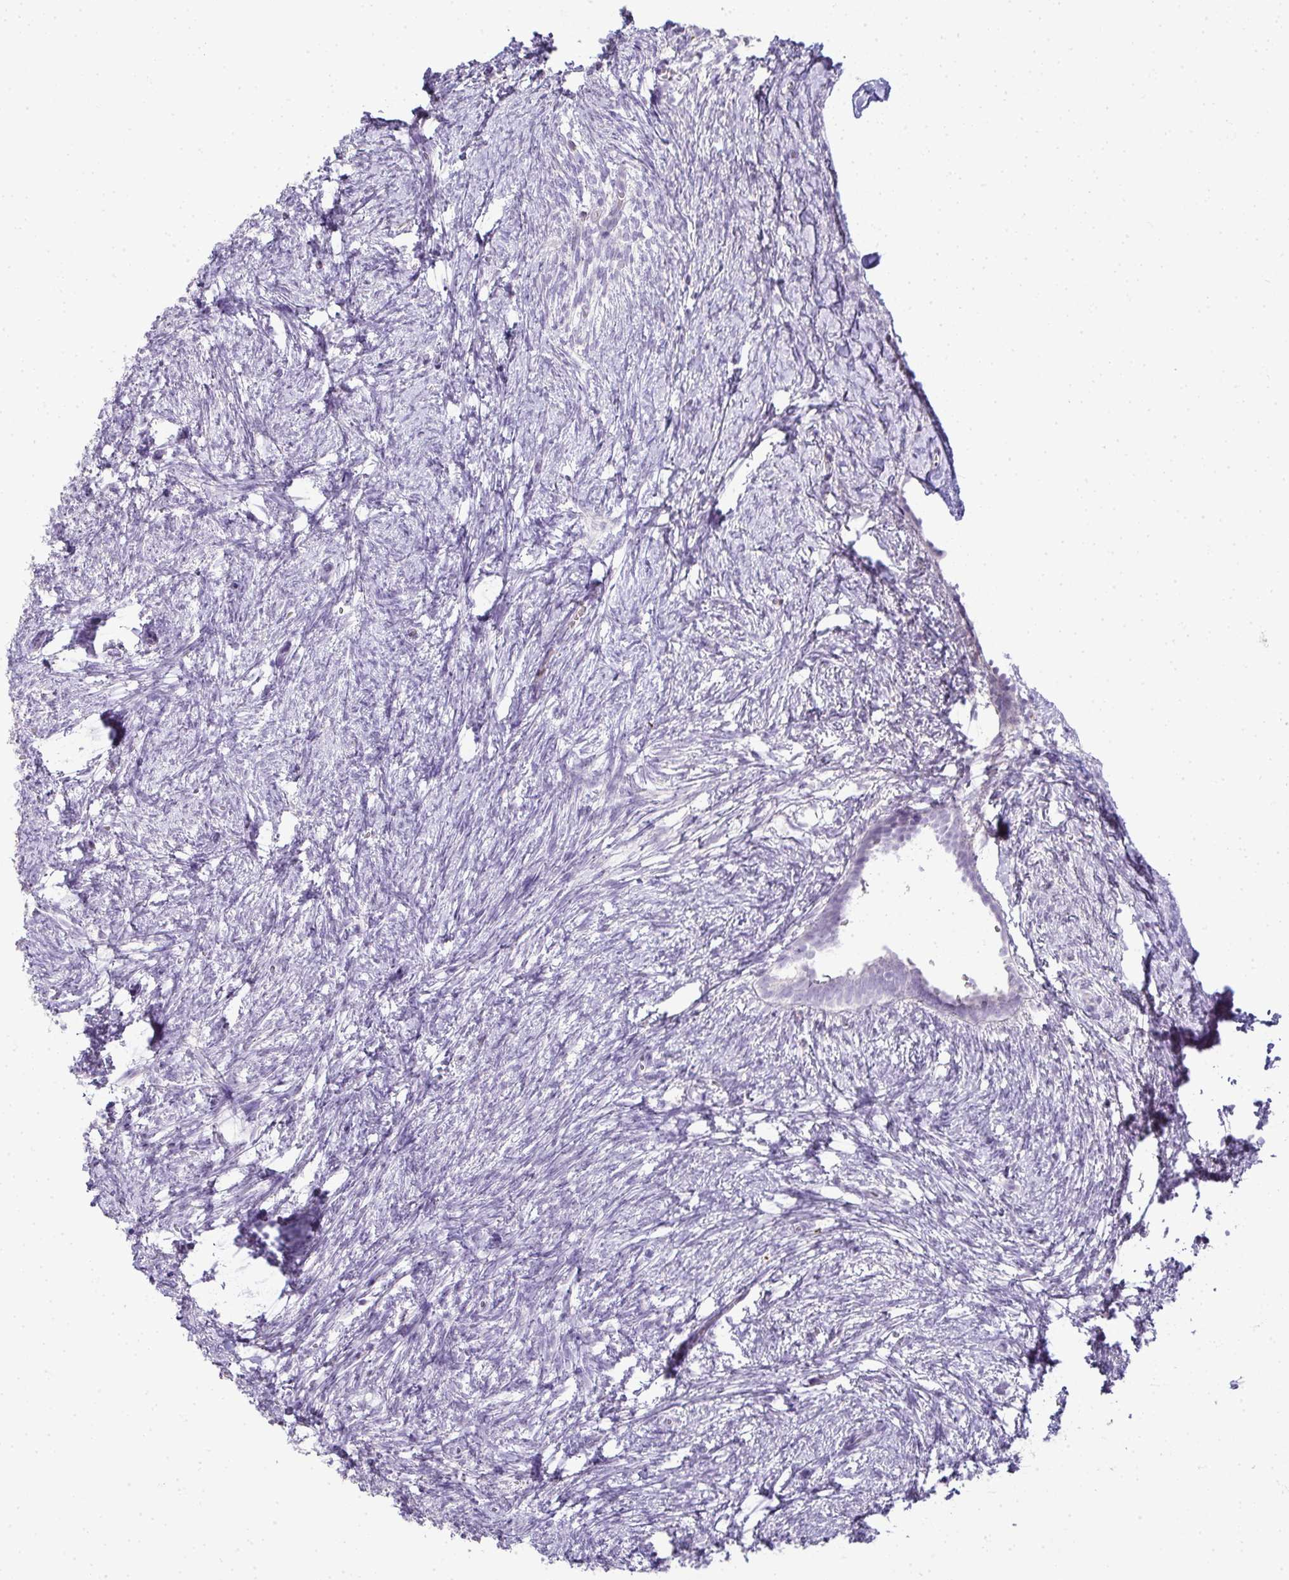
{"staining": {"intensity": "weak", "quantity": "25%-75%", "location": "cytoplasmic/membranous"}, "tissue": "ovary", "cell_type": "Follicle cells", "image_type": "normal", "snomed": [{"axis": "morphology", "description": "Normal tissue, NOS"}, {"axis": "topography", "description": "Ovary"}], "caption": "A micrograph of human ovary stained for a protein demonstrates weak cytoplasmic/membranous brown staining in follicle cells.", "gene": "CMPK1", "patient": {"sex": "female", "age": 41}}